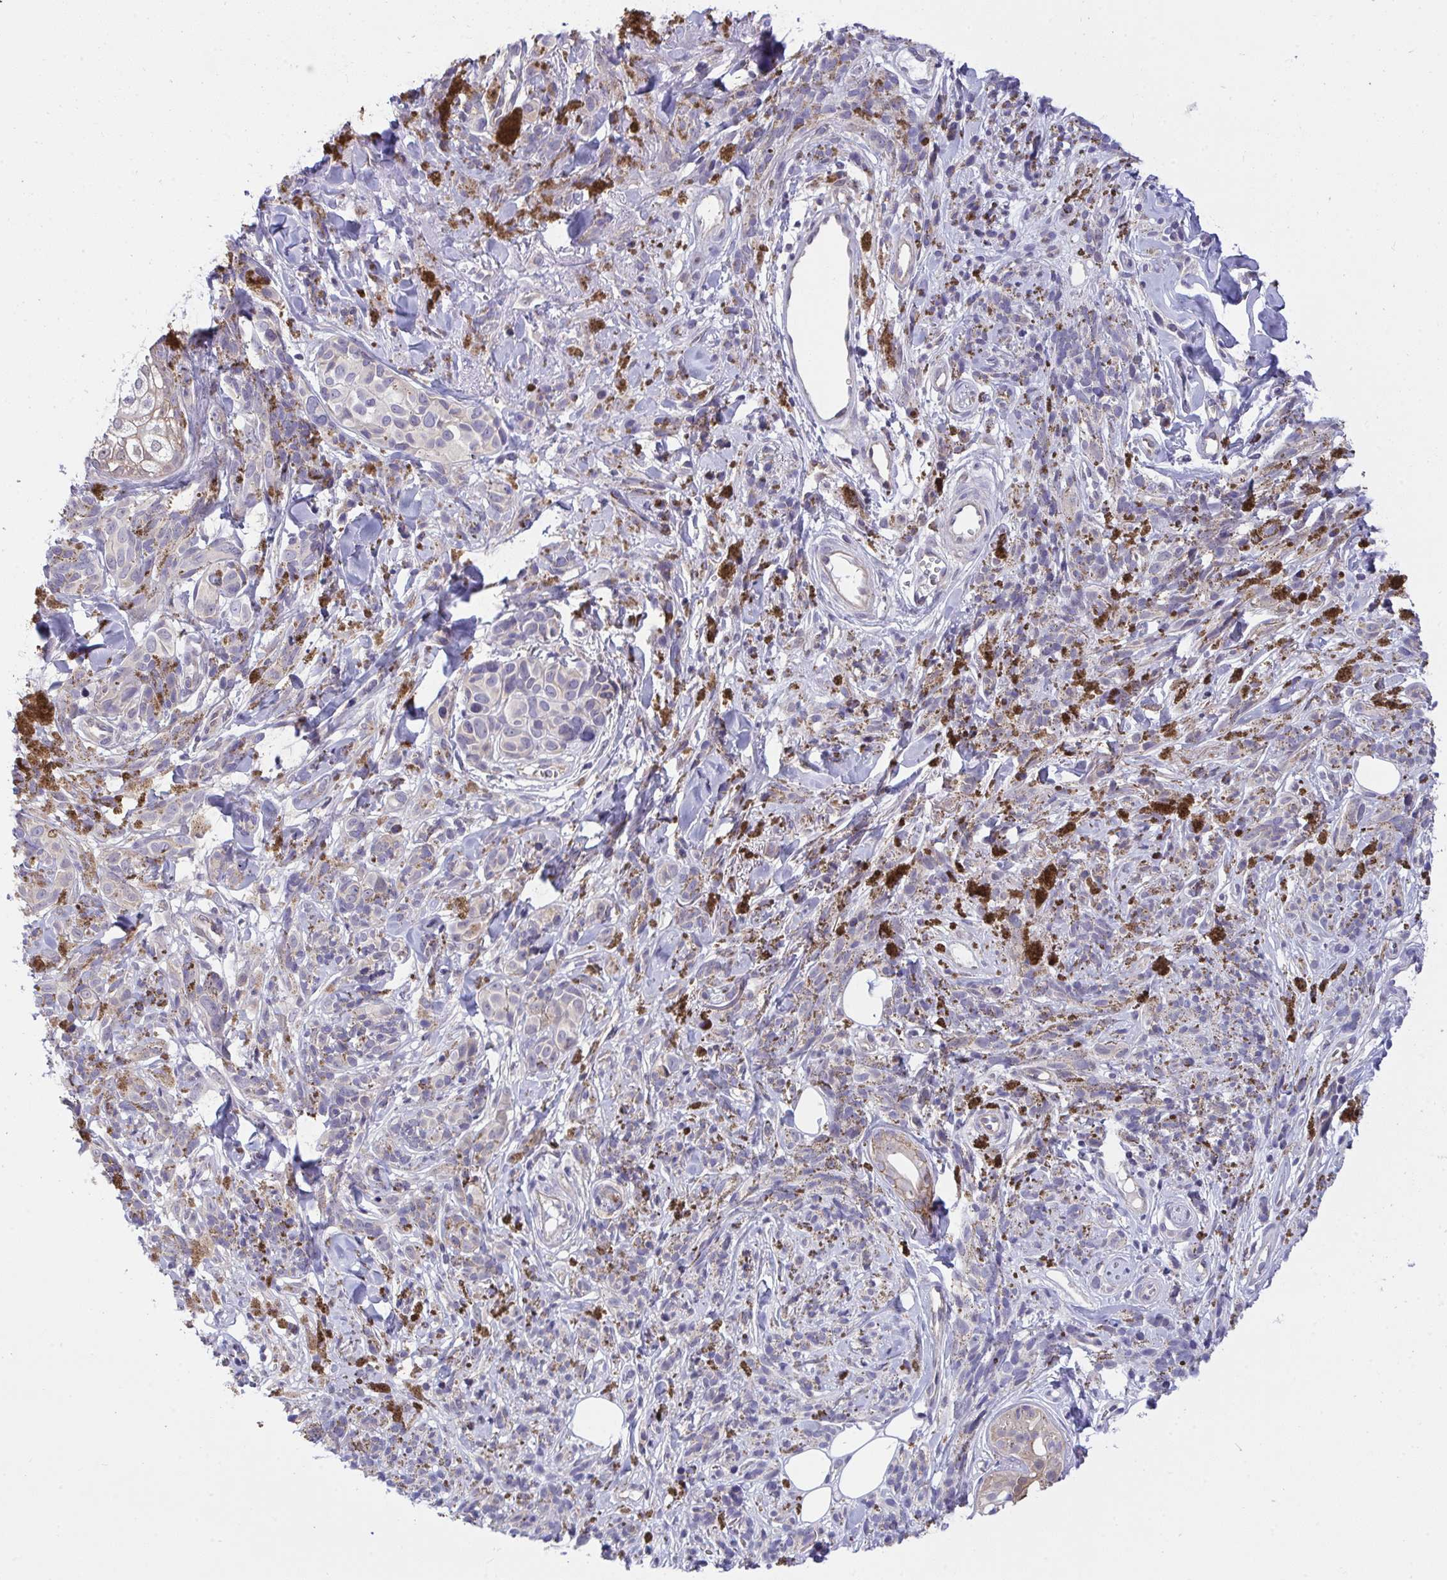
{"staining": {"intensity": "negative", "quantity": "none", "location": "none"}, "tissue": "melanoma", "cell_type": "Tumor cells", "image_type": "cancer", "snomed": [{"axis": "morphology", "description": "Malignant melanoma, NOS"}, {"axis": "topography", "description": "Skin"}], "caption": "There is no significant expression in tumor cells of malignant melanoma.", "gene": "HOXD12", "patient": {"sex": "male", "age": 85}}